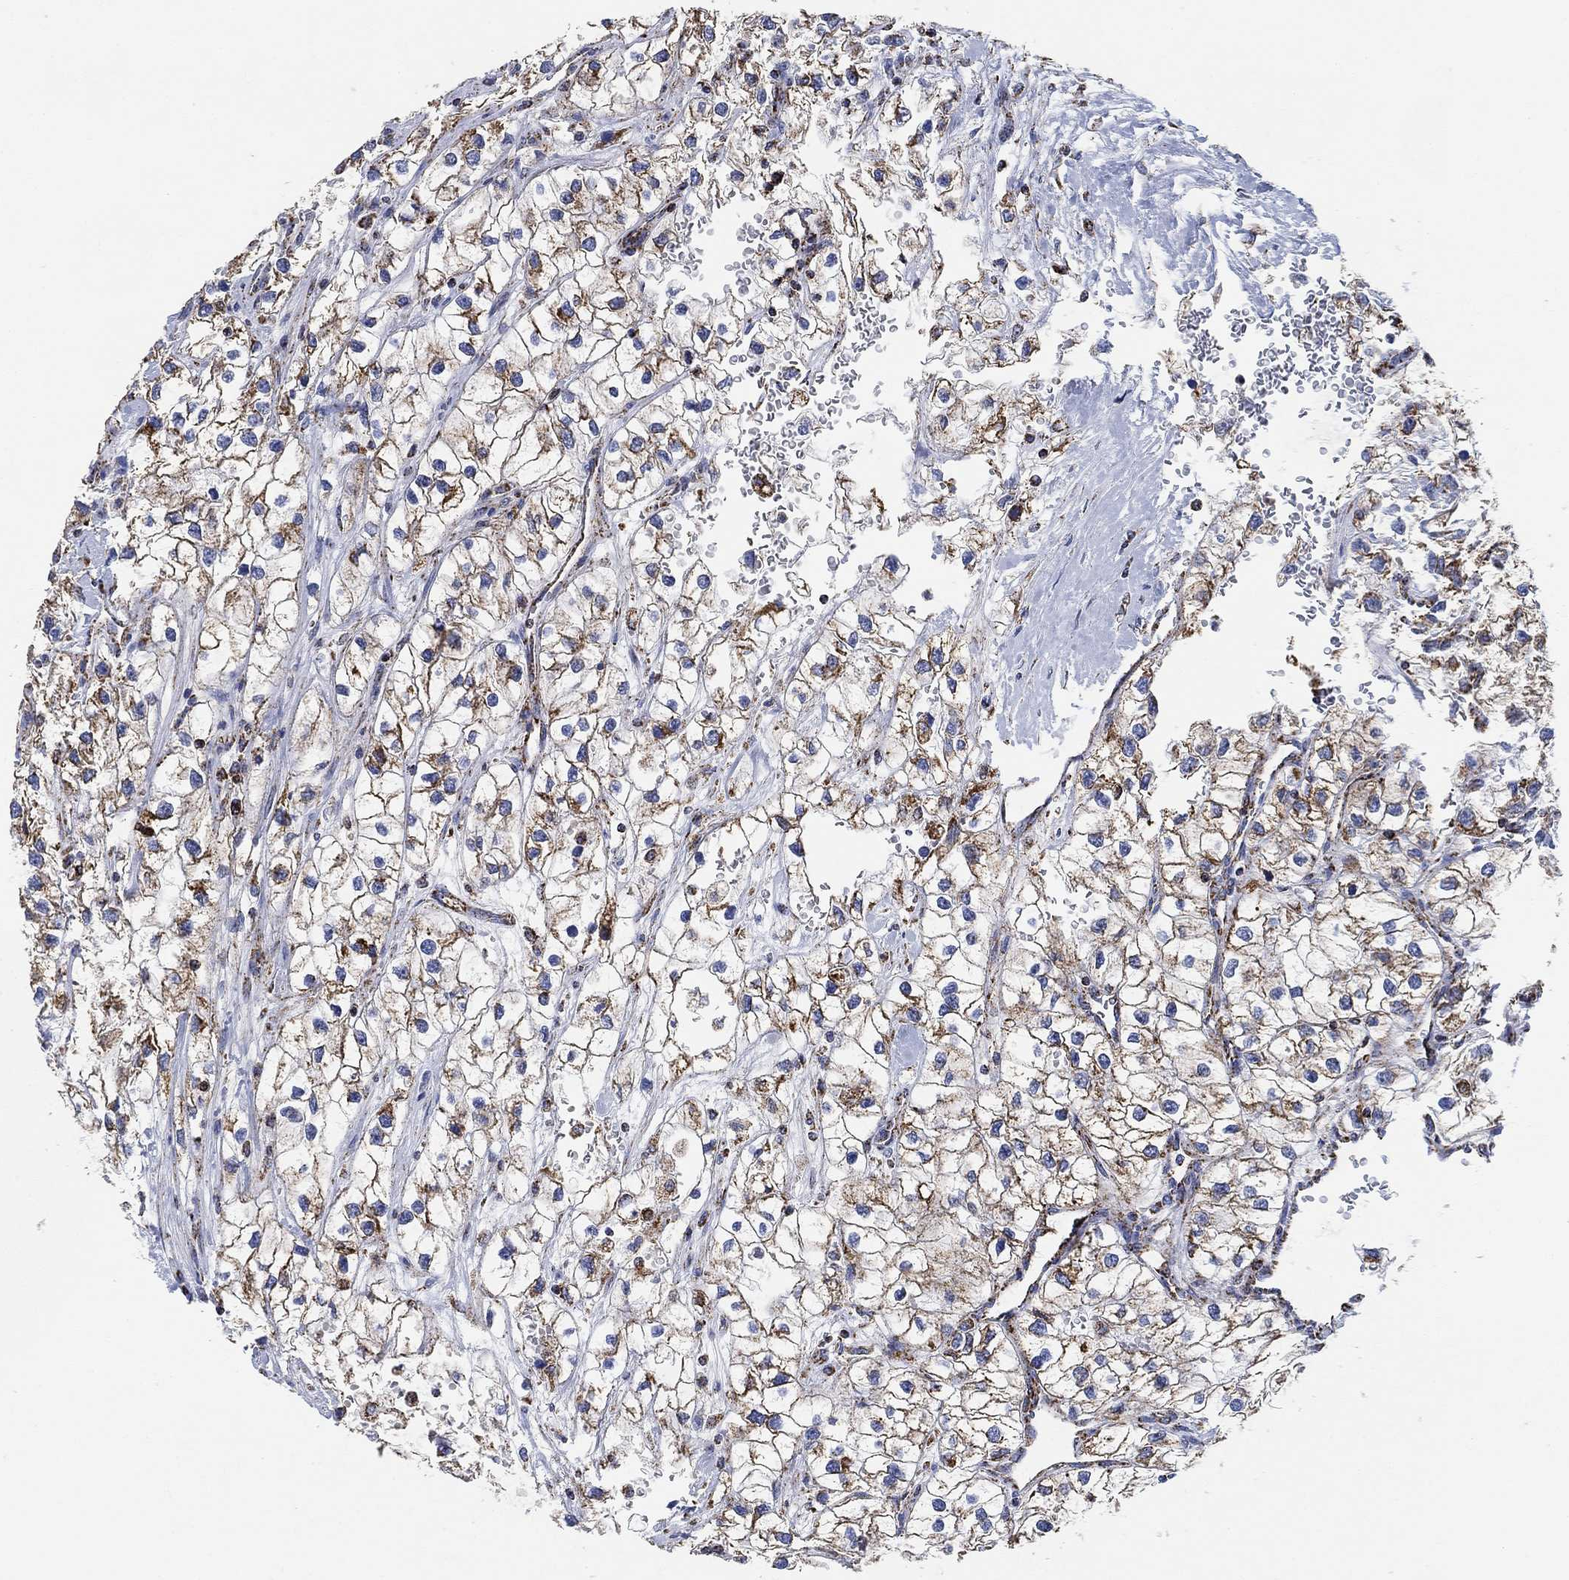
{"staining": {"intensity": "moderate", "quantity": "25%-75%", "location": "cytoplasmic/membranous"}, "tissue": "renal cancer", "cell_type": "Tumor cells", "image_type": "cancer", "snomed": [{"axis": "morphology", "description": "Adenocarcinoma, NOS"}, {"axis": "topography", "description": "Kidney"}], "caption": "A high-resolution micrograph shows immunohistochemistry (IHC) staining of renal cancer (adenocarcinoma), which demonstrates moderate cytoplasmic/membranous expression in about 25%-75% of tumor cells.", "gene": "NDUFS3", "patient": {"sex": "male", "age": 59}}